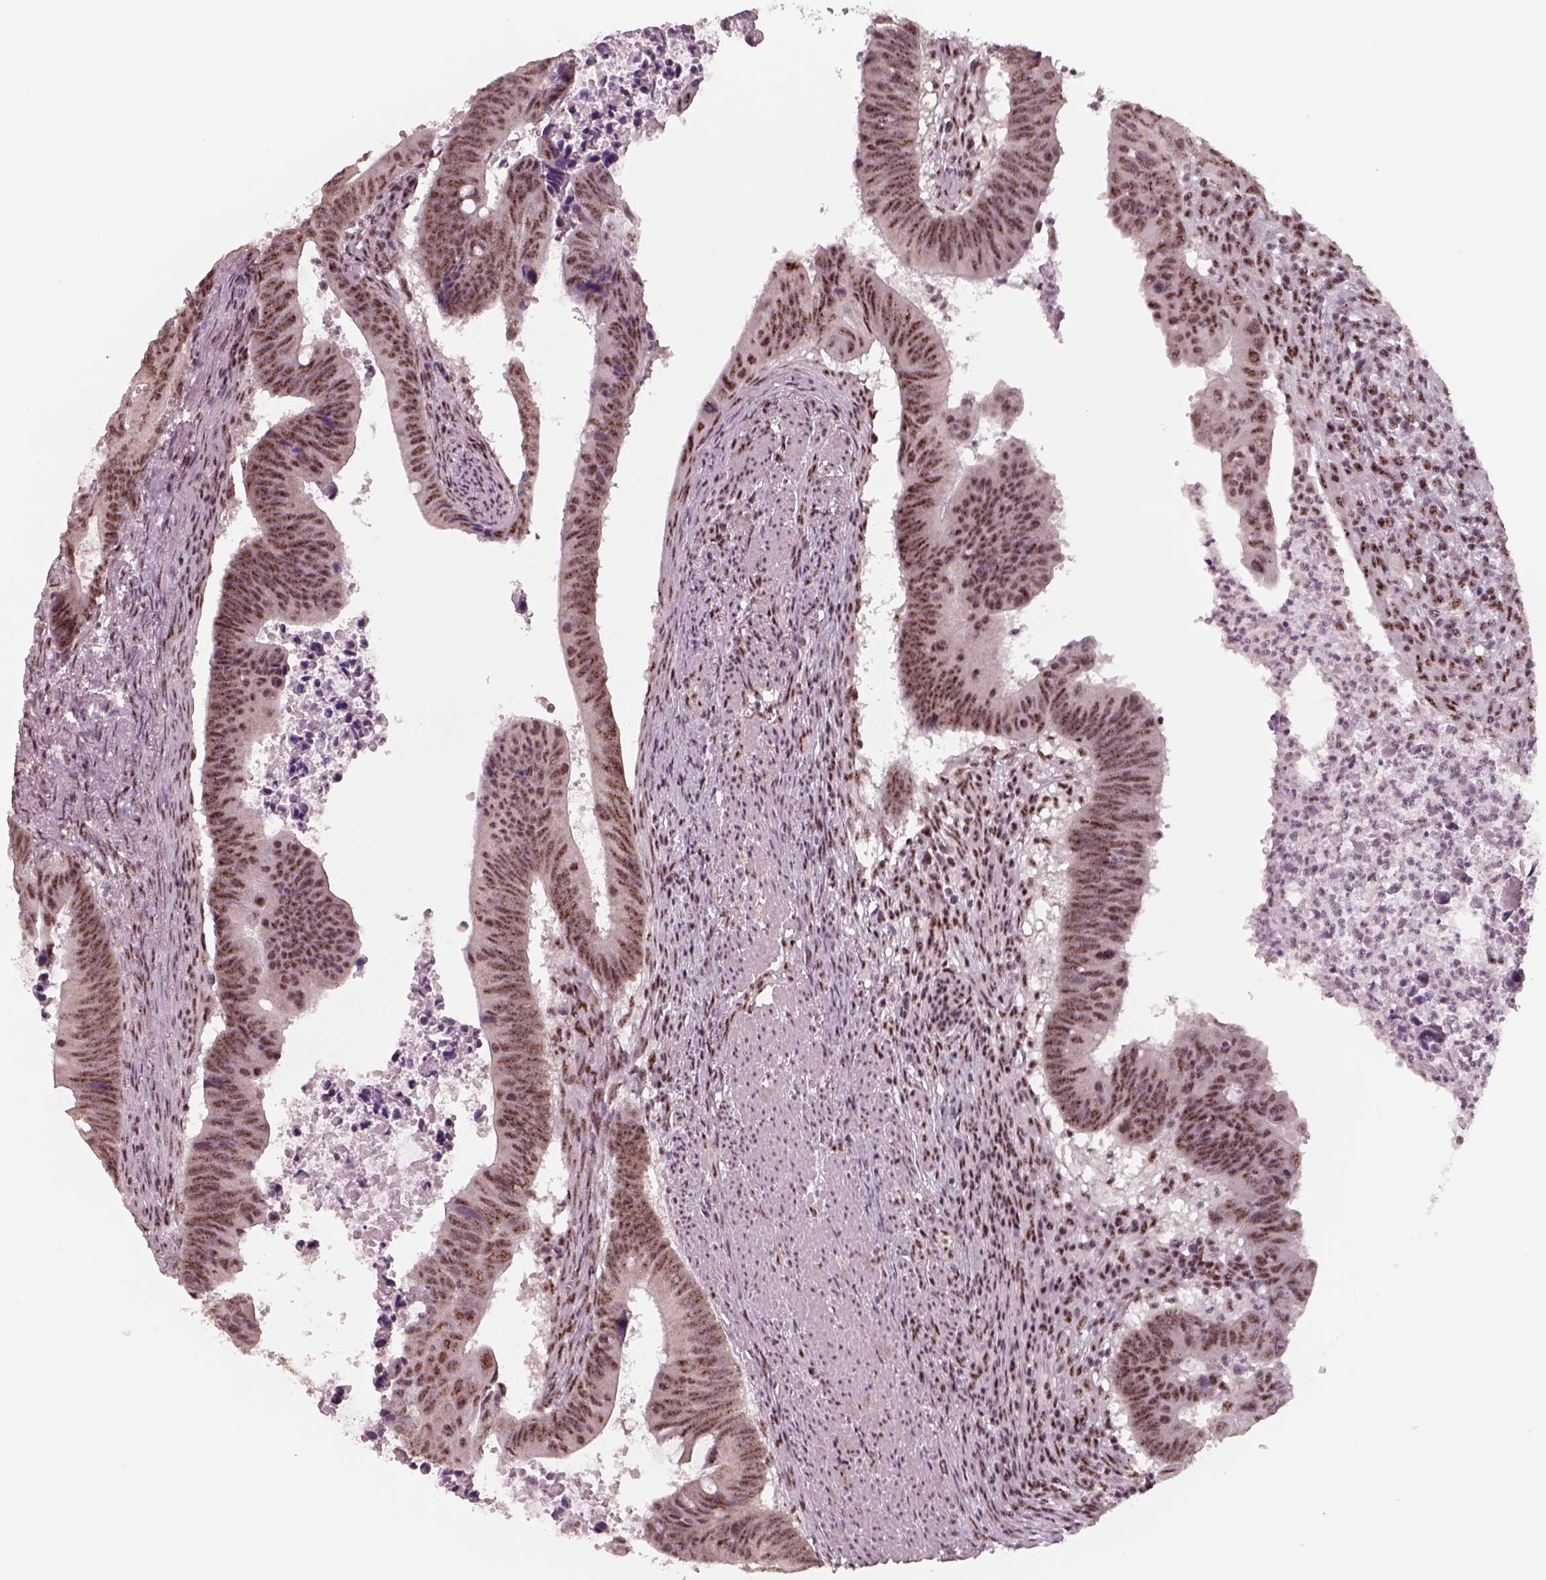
{"staining": {"intensity": "moderate", "quantity": ">75%", "location": "nuclear"}, "tissue": "colorectal cancer", "cell_type": "Tumor cells", "image_type": "cancer", "snomed": [{"axis": "morphology", "description": "Adenocarcinoma, NOS"}, {"axis": "topography", "description": "Colon"}], "caption": "An IHC micrograph of neoplastic tissue is shown. Protein staining in brown shows moderate nuclear positivity in colorectal cancer within tumor cells.", "gene": "ATXN7L3", "patient": {"sex": "female", "age": 87}}